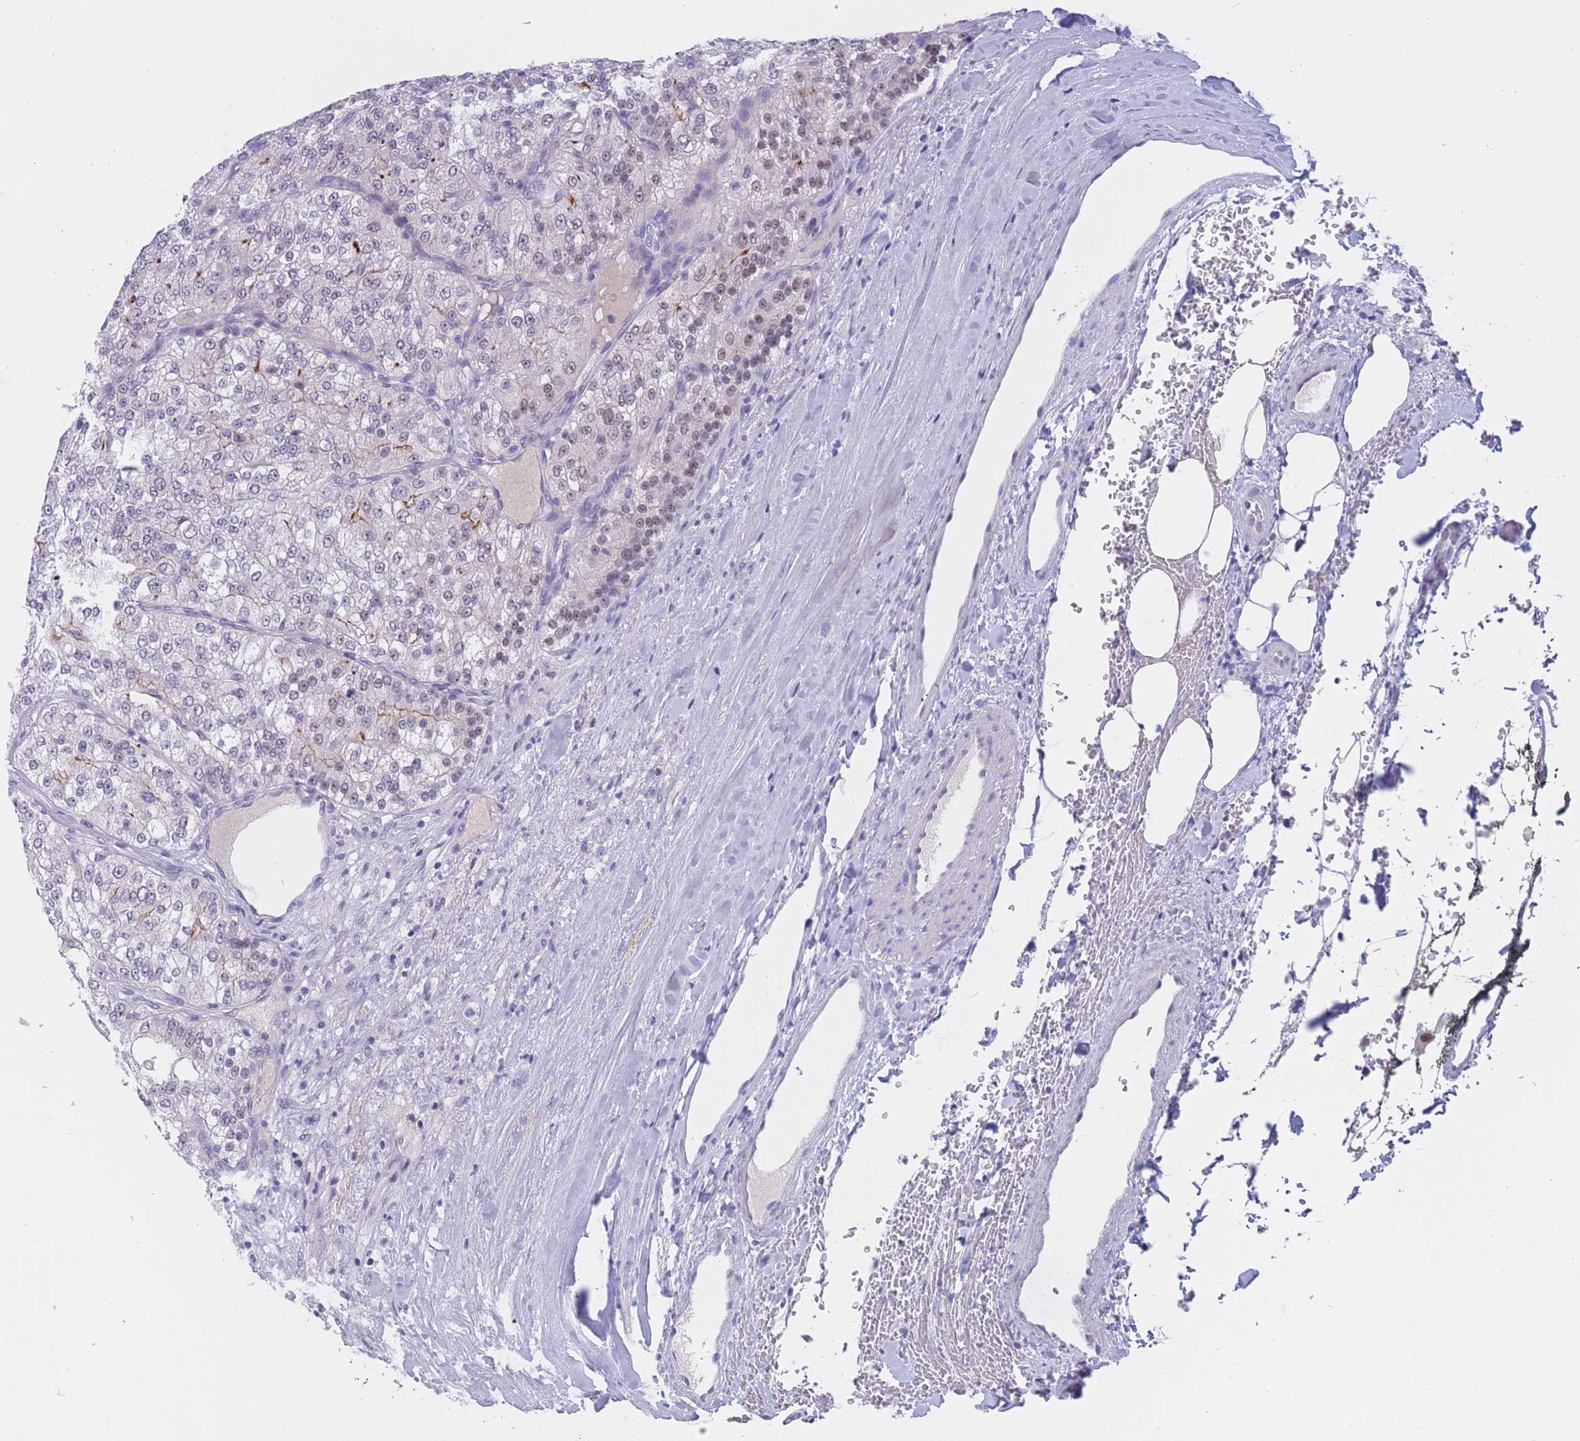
{"staining": {"intensity": "weak", "quantity": "<25%", "location": "nuclear"}, "tissue": "renal cancer", "cell_type": "Tumor cells", "image_type": "cancer", "snomed": [{"axis": "morphology", "description": "Adenocarcinoma, NOS"}, {"axis": "topography", "description": "Kidney"}], "caption": "Immunohistochemical staining of renal cancer exhibits no significant positivity in tumor cells. The staining is performed using DAB (3,3'-diaminobenzidine) brown chromogen with nuclei counter-stained in using hematoxylin.", "gene": "BOP1", "patient": {"sex": "female", "age": 63}}